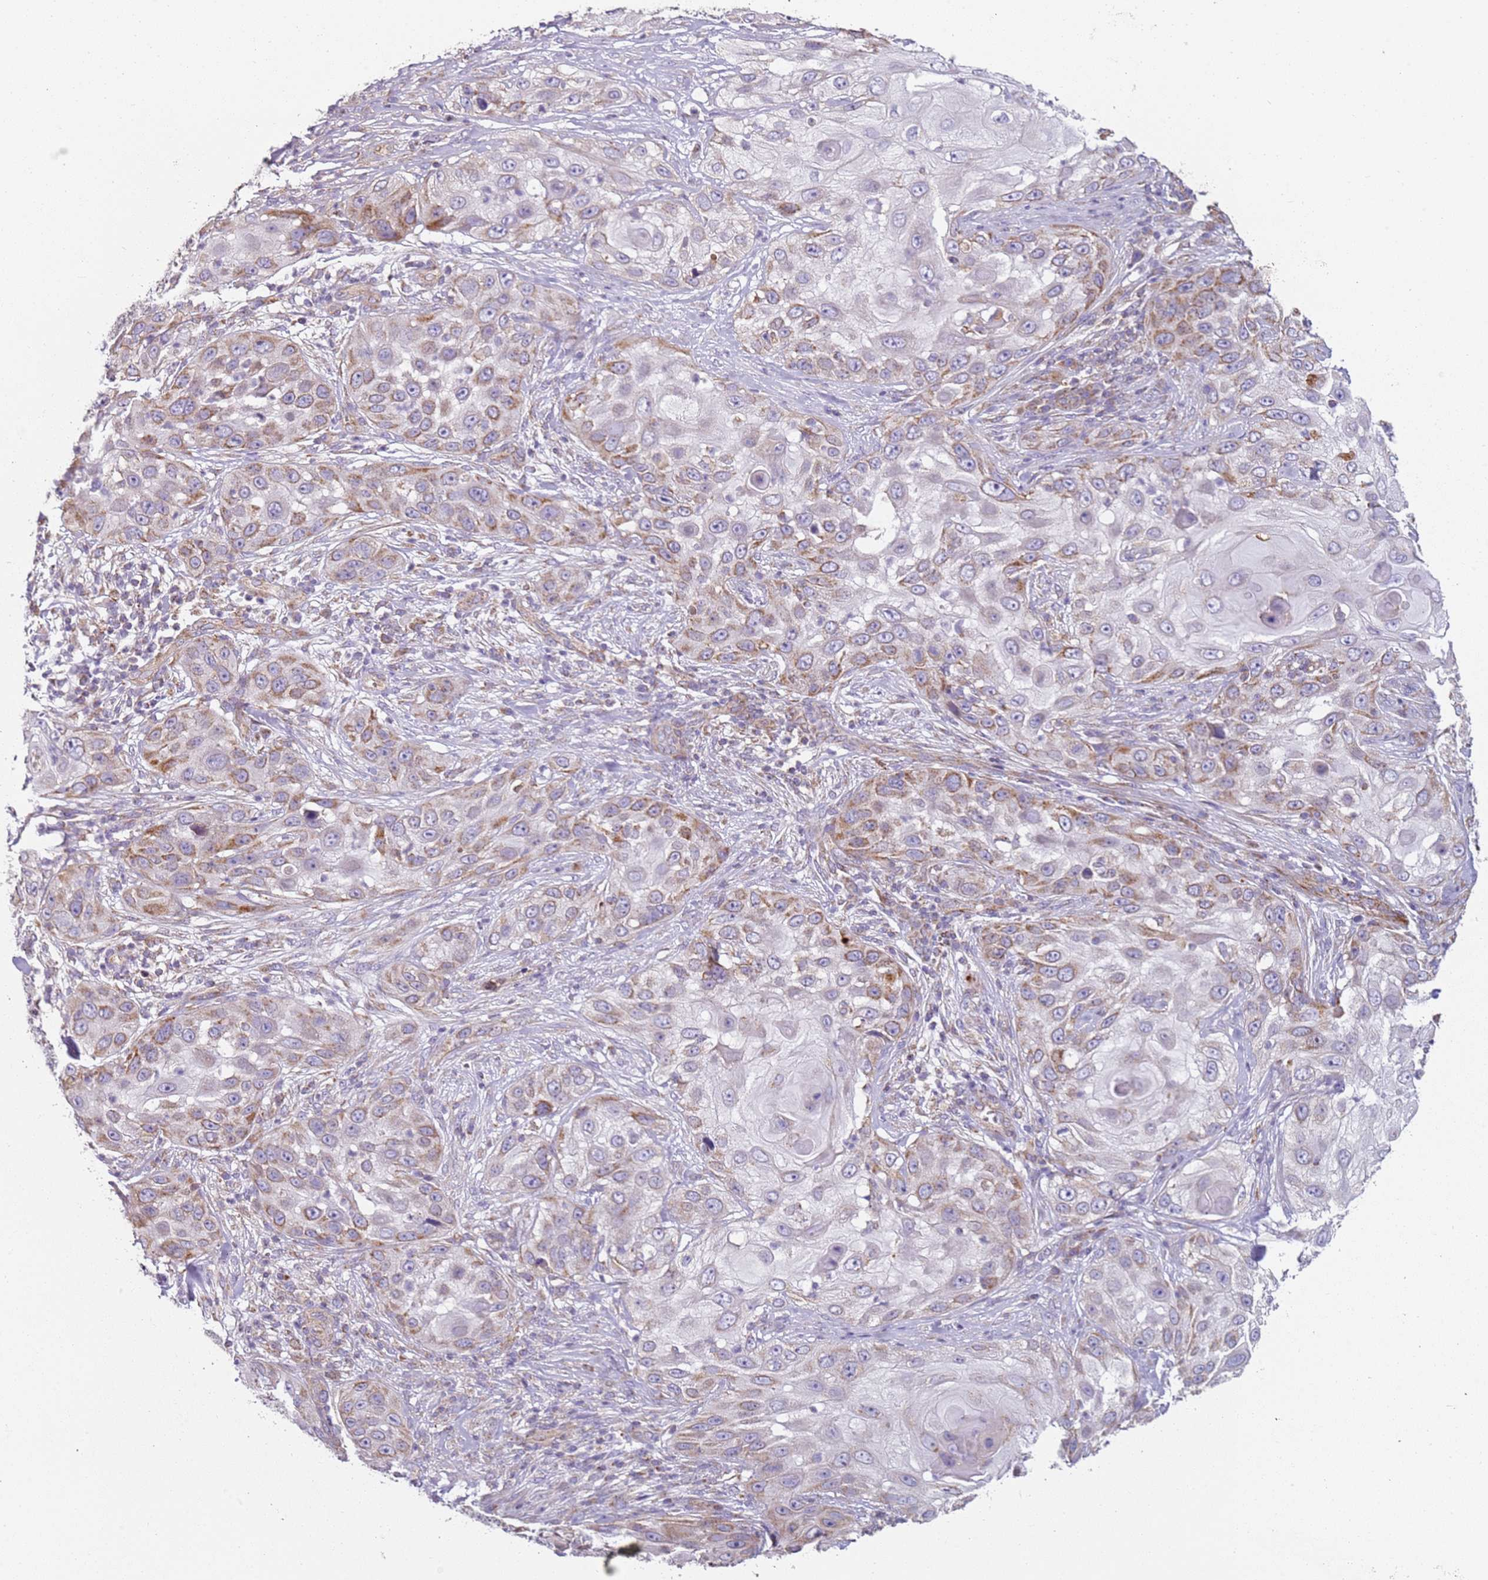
{"staining": {"intensity": "moderate", "quantity": ">75%", "location": "cytoplasmic/membranous"}, "tissue": "skin cancer", "cell_type": "Tumor cells", "image_type": "cancer", "snomed": [{"axis": "morphology", "description": "Squamous cell carcinoma, NOS"}, {"axis": "topography", "description": "Skin"}], "caption": "A histopathology image of squamous cell carcinoma (skin) stained for a protein shows moderate cytoplasmic/membranous brown staining in tumor cells.", "gene": "ALS2", "patient": {"sex": "female", "age": 44}}